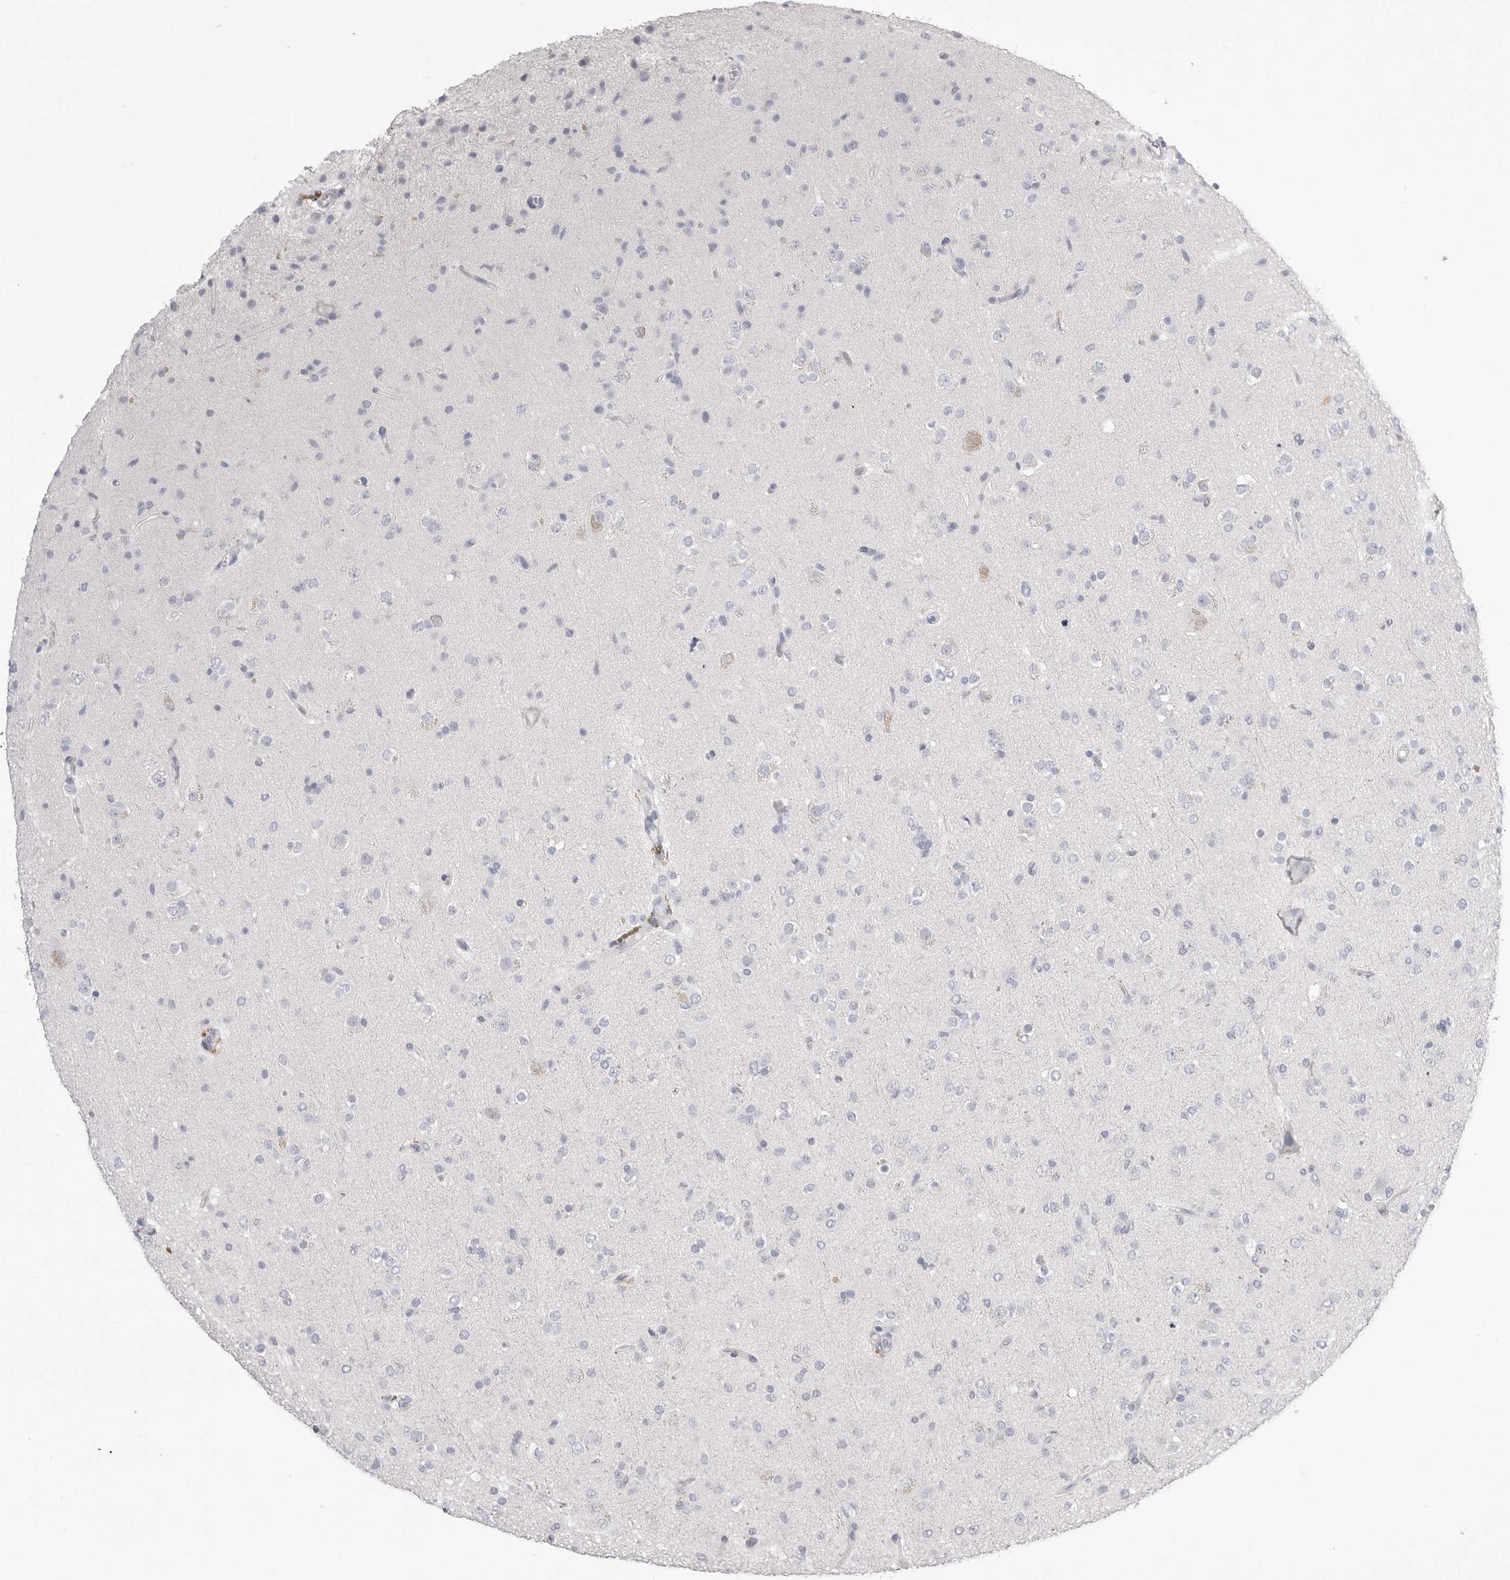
{"staining": {"intensity": "negative", "quantity": "none", "location": "none"}, "tissue": "glioma", "cell_type": "Tumor cells", "image_type": "cancer", "snomed": [{"axis": "morphology", "description": "Glioma, malignant, Low grade"}, {"axis": "topography", "description": "Brain"}], "caption": "An image of glioma stained for a protein shows no brown staining in tumor cells.", "gene": "CPB1", "patient": {"sex": "male", "age": 65}}